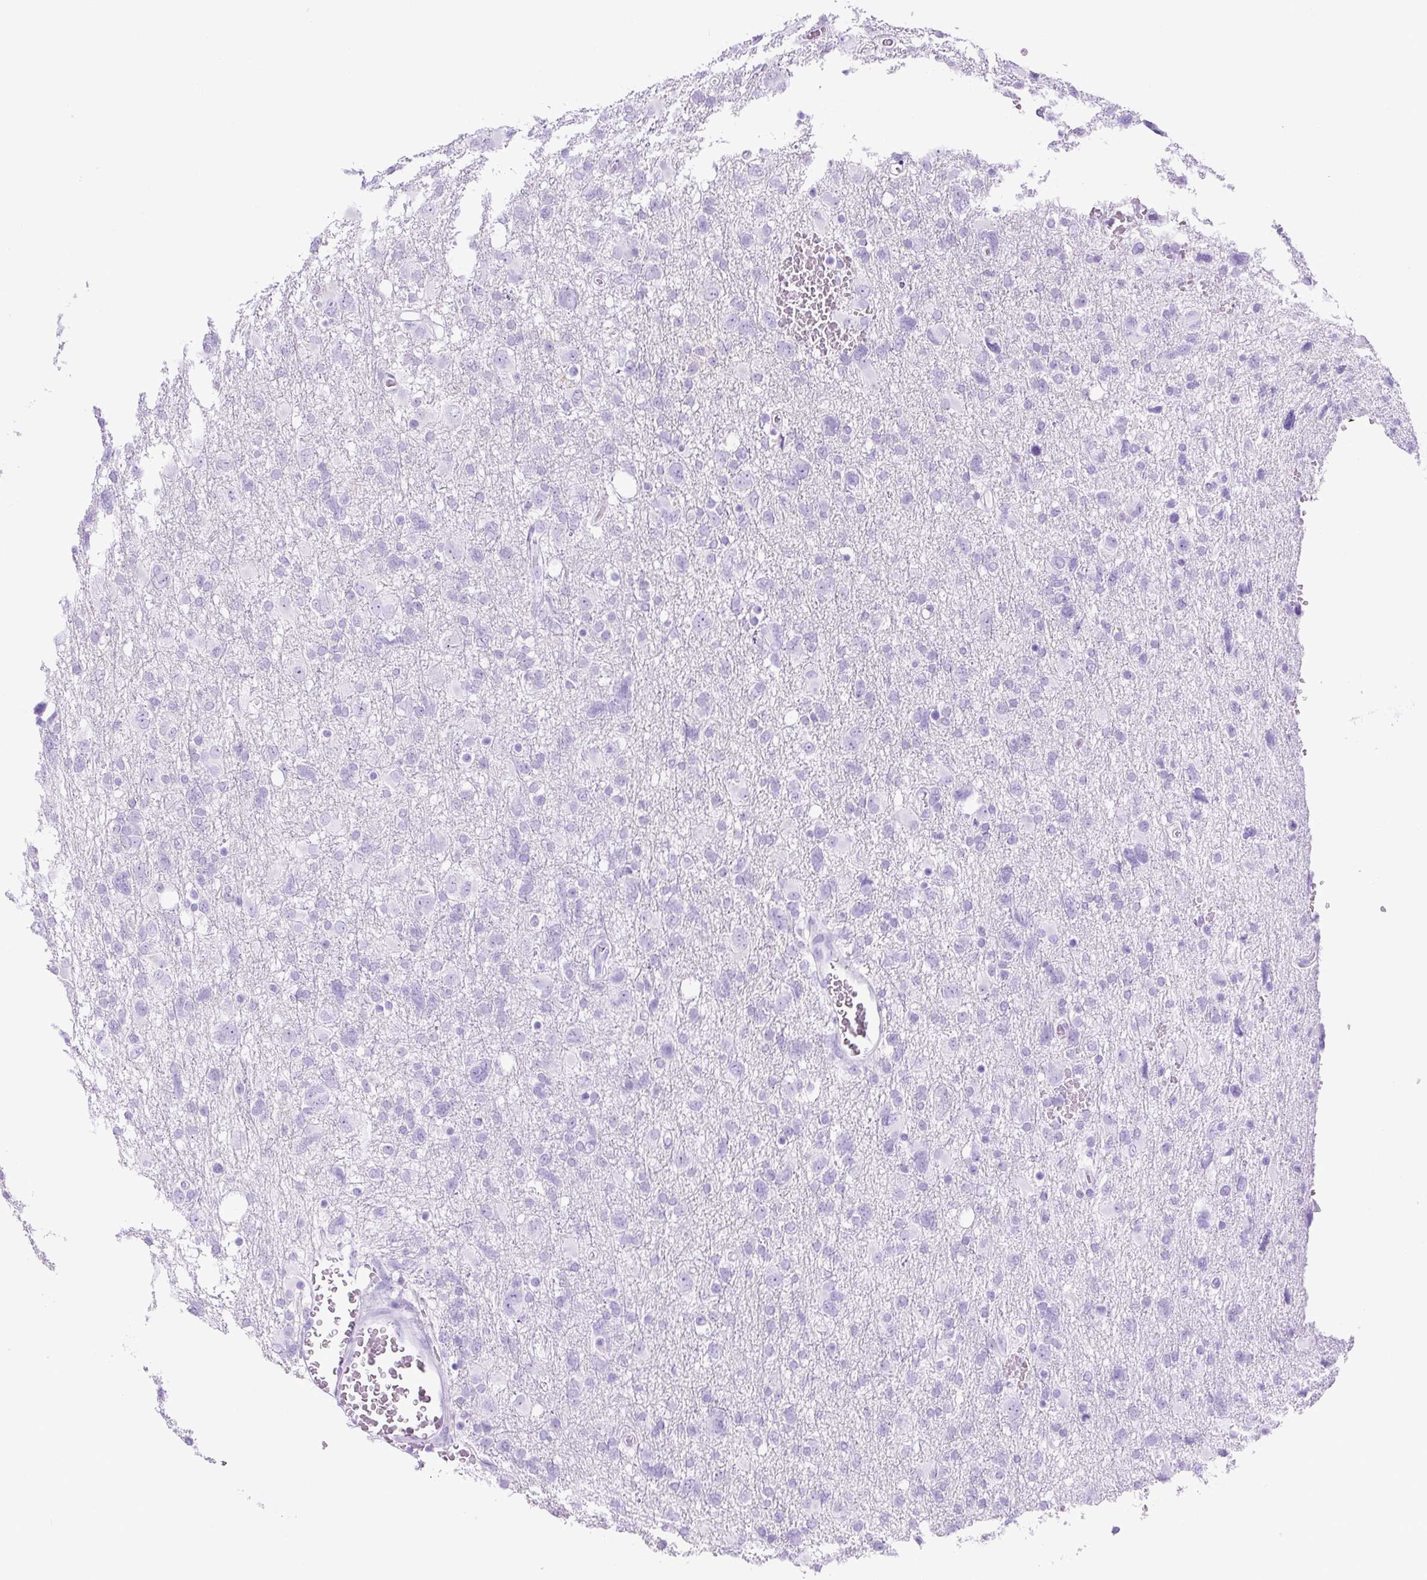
{"staining": {"intensity": "negative", "quantity": "none", "location": "none"}, "tissue": "glioma", "cell_type": "Tumor cells", "image_type": "cancer", "snomed": [{"axis": "morphology", "description": "Glioma, malignant, High grade"}, {"axis": "topography", "description": "Brain"}], "caption": "This photomicrograph is of glioma stained with IHC to label a protein in brown with the nuclei are counter-stained blue. There is no positivity in tumor cells.", "gene": "RNF212B", "patient": {"sex": "male", "age": 61}}